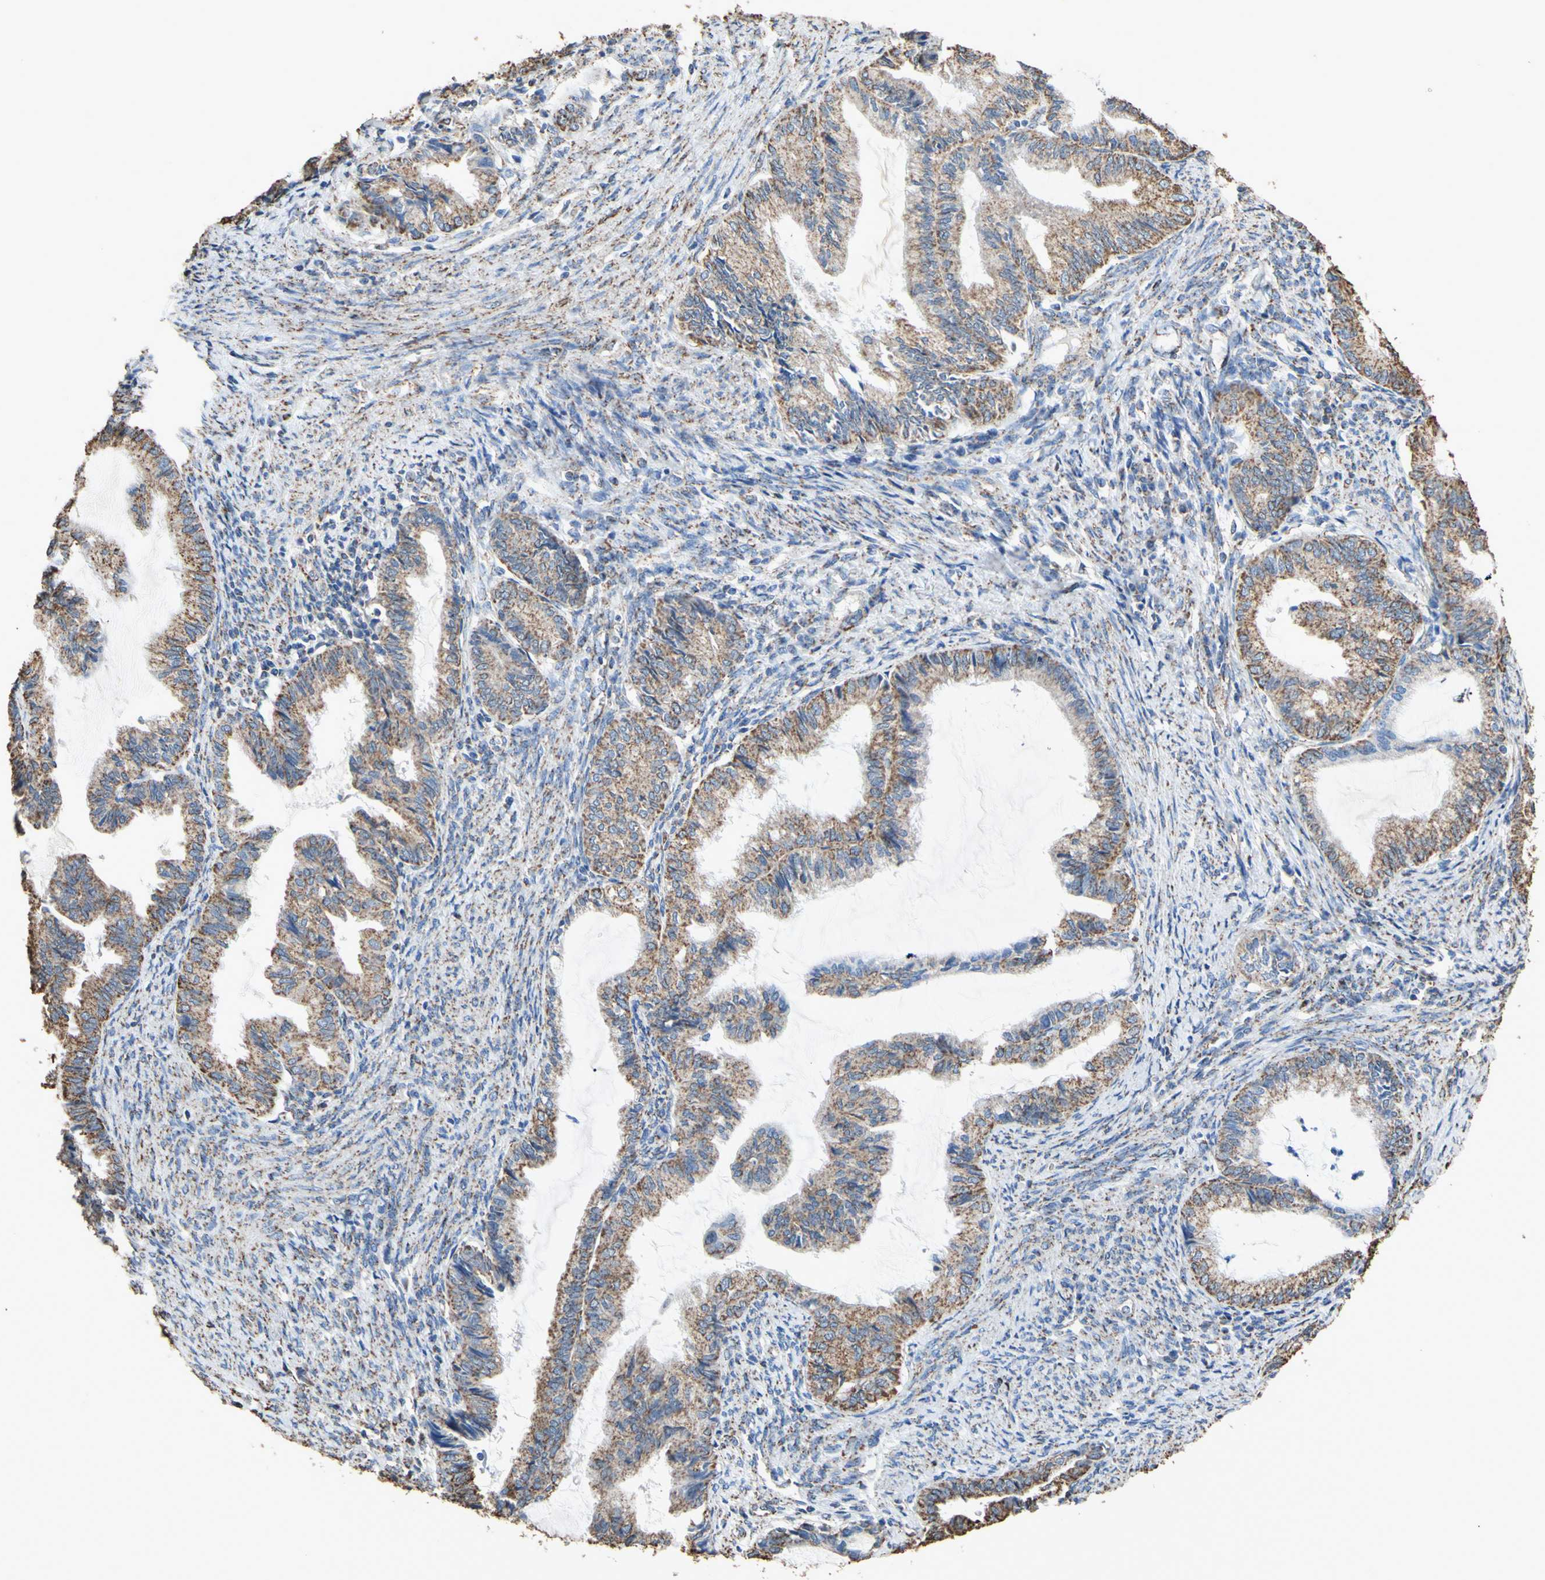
{"staining": {"intensity": "moderate", "quantity": "25%-75%", "location": "cytoplasmic/membranous"}, "tissue": "endometrial cancer", "cell_type": "Tumor cells", "image_type": "cancer", "snomed": [{"axis": "morphology", "description": "Adenocarcinoma, NOS"}, {"axis": "topography", "description": "Endometrium"}], "caption": "Tumor cells display medium levels of moderate cytoplasmic/membranous positivity in approximately 25%-75% of cells in human endometrial cancer. Nuclei are stained in blue.", "gene": "CMKLR2", "patient": {"sex": "female", "age": 86}}